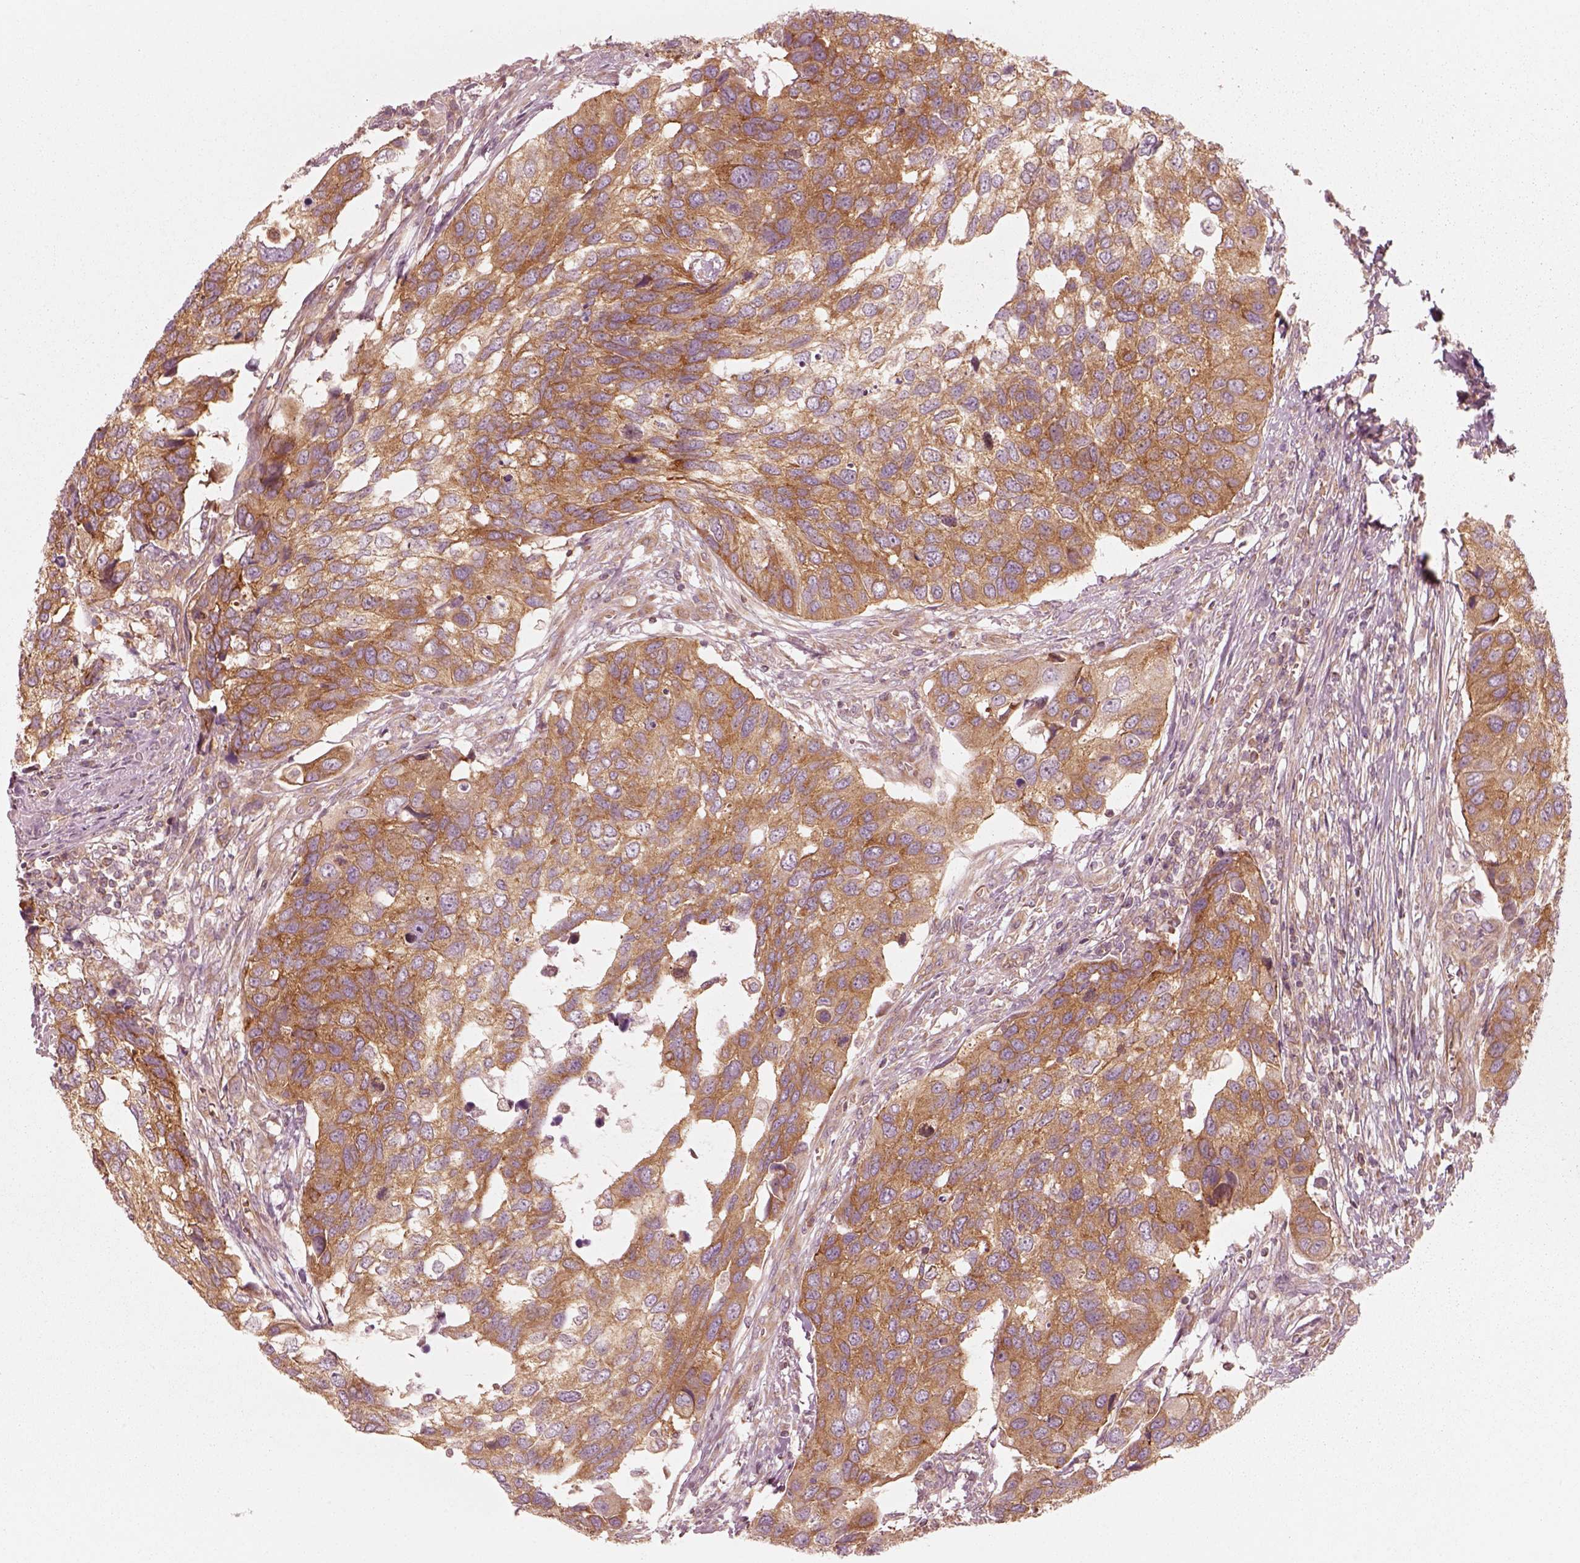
{"staining": {"intensity": "moderate", "quantity": ">75%", "location": "cytoplasmic/membranous"}, "tissue": "urothelial cancer", "cell_type": "Tumor cells", "image_type": "cancer", "snomed": [{"axis": "morphology", "description": "Urothelial carcinoma, High grade"}, {"axis": "topography", "description": "Urinary bladder"}], "caption": "Immunohistochemical staining of human urothelial carcinoma (high-grade) shows moderate cytoplasmic/membranous protein staining in about >75% of tumor cells.", "gene": "CNOT2", "patient": {"sex": "male", "age": 60}}